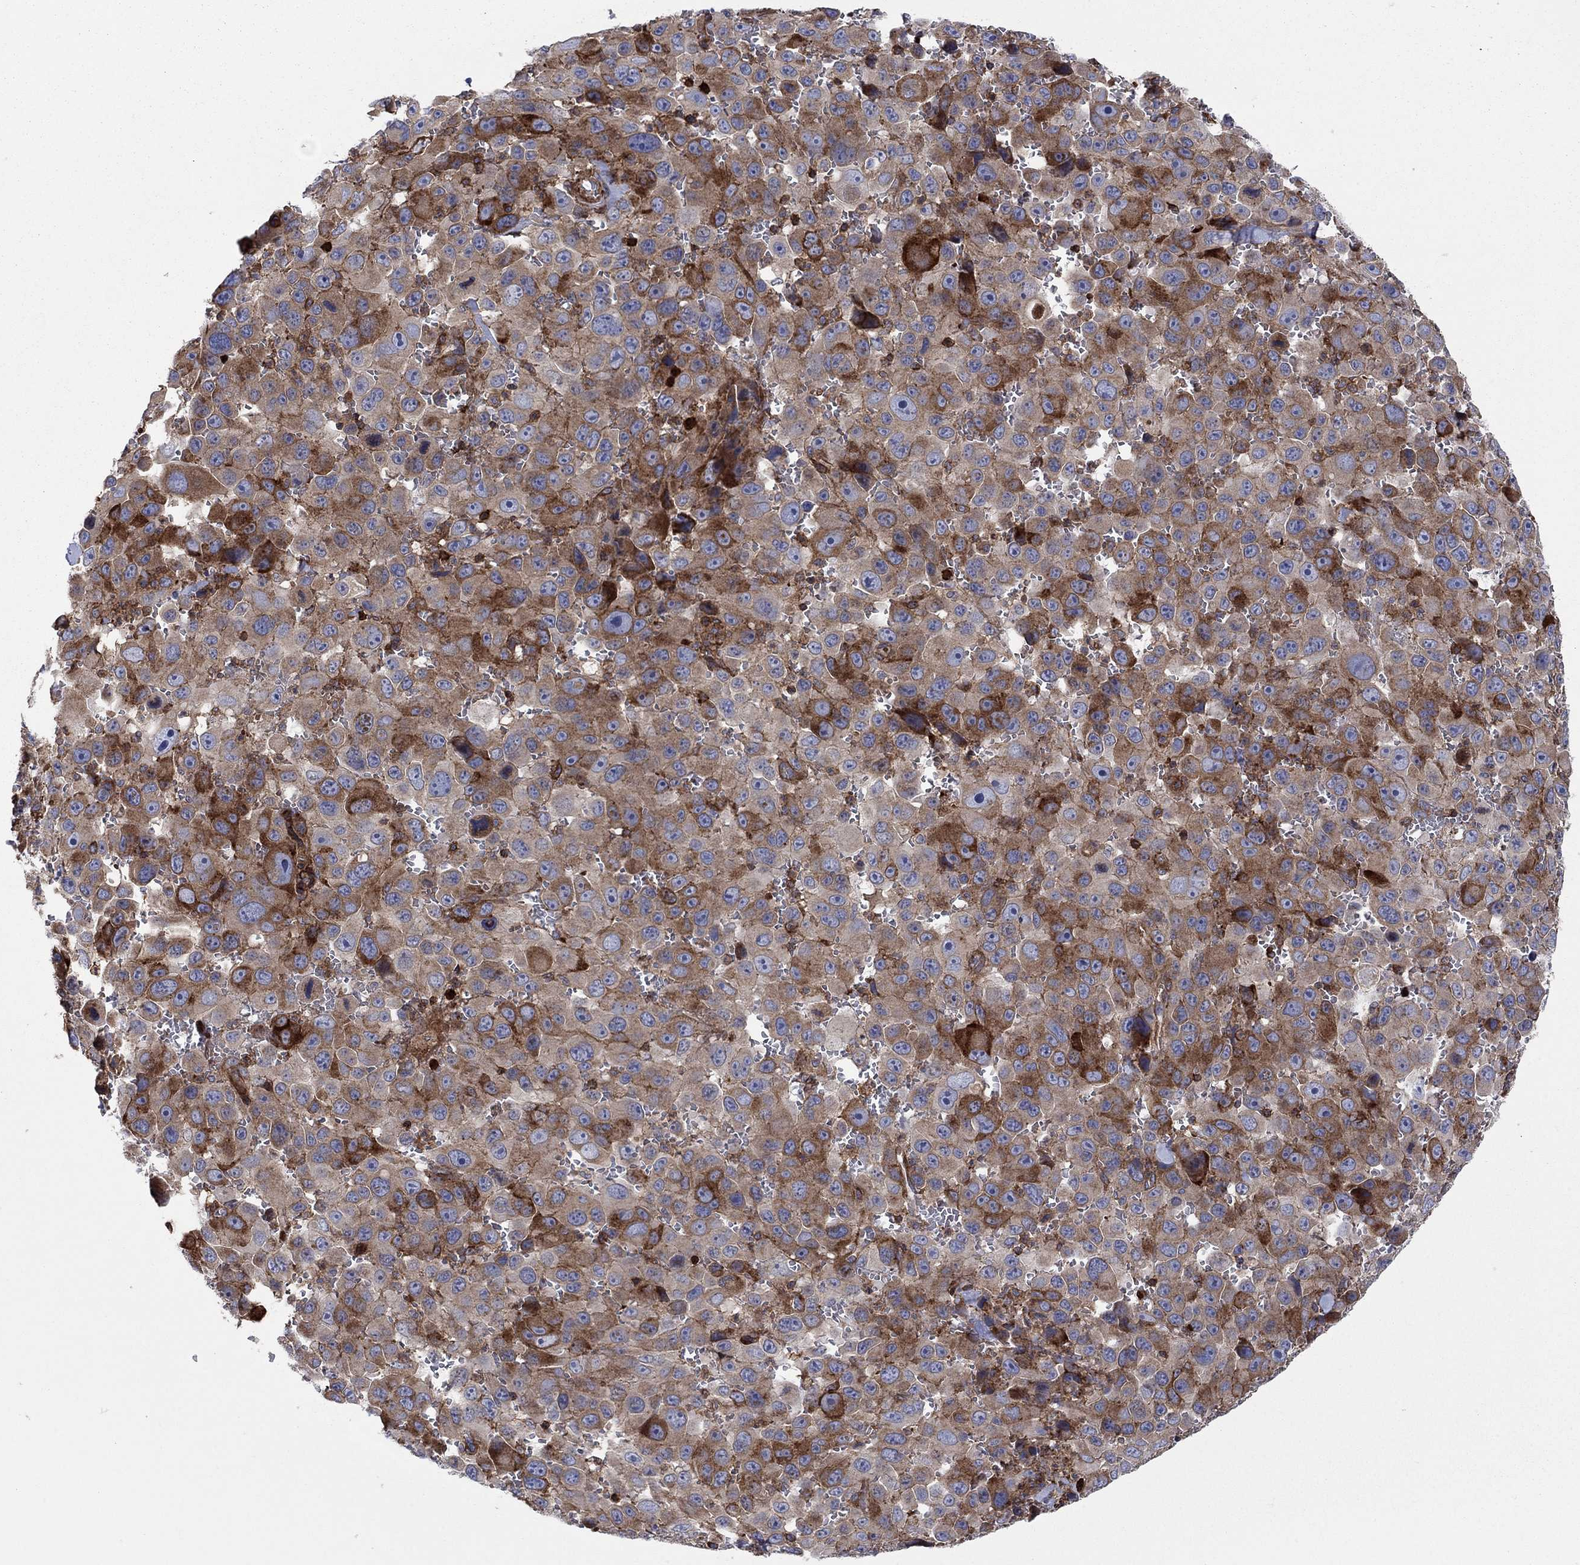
{"staining": {"intensity": "strong", "quantity": "<25%", "location": "cytoplasmic/membranous"}, "tissue": "melanoma", "cell_type": "Tumor cells", "image_type": "cancer", "snomed": [{"axis": "morphology", "description": "Malignant melanoma, NOS"}, {"axis": "topography", "description": "Skin"}], "caption": "Melanoma stained for a protein (brown) exhibits strong cytoplasmic/membranous positive staining in about <25% of tumor cells.", "gene": "PAG1", "patient": {"sex": "female", "age": 91}}